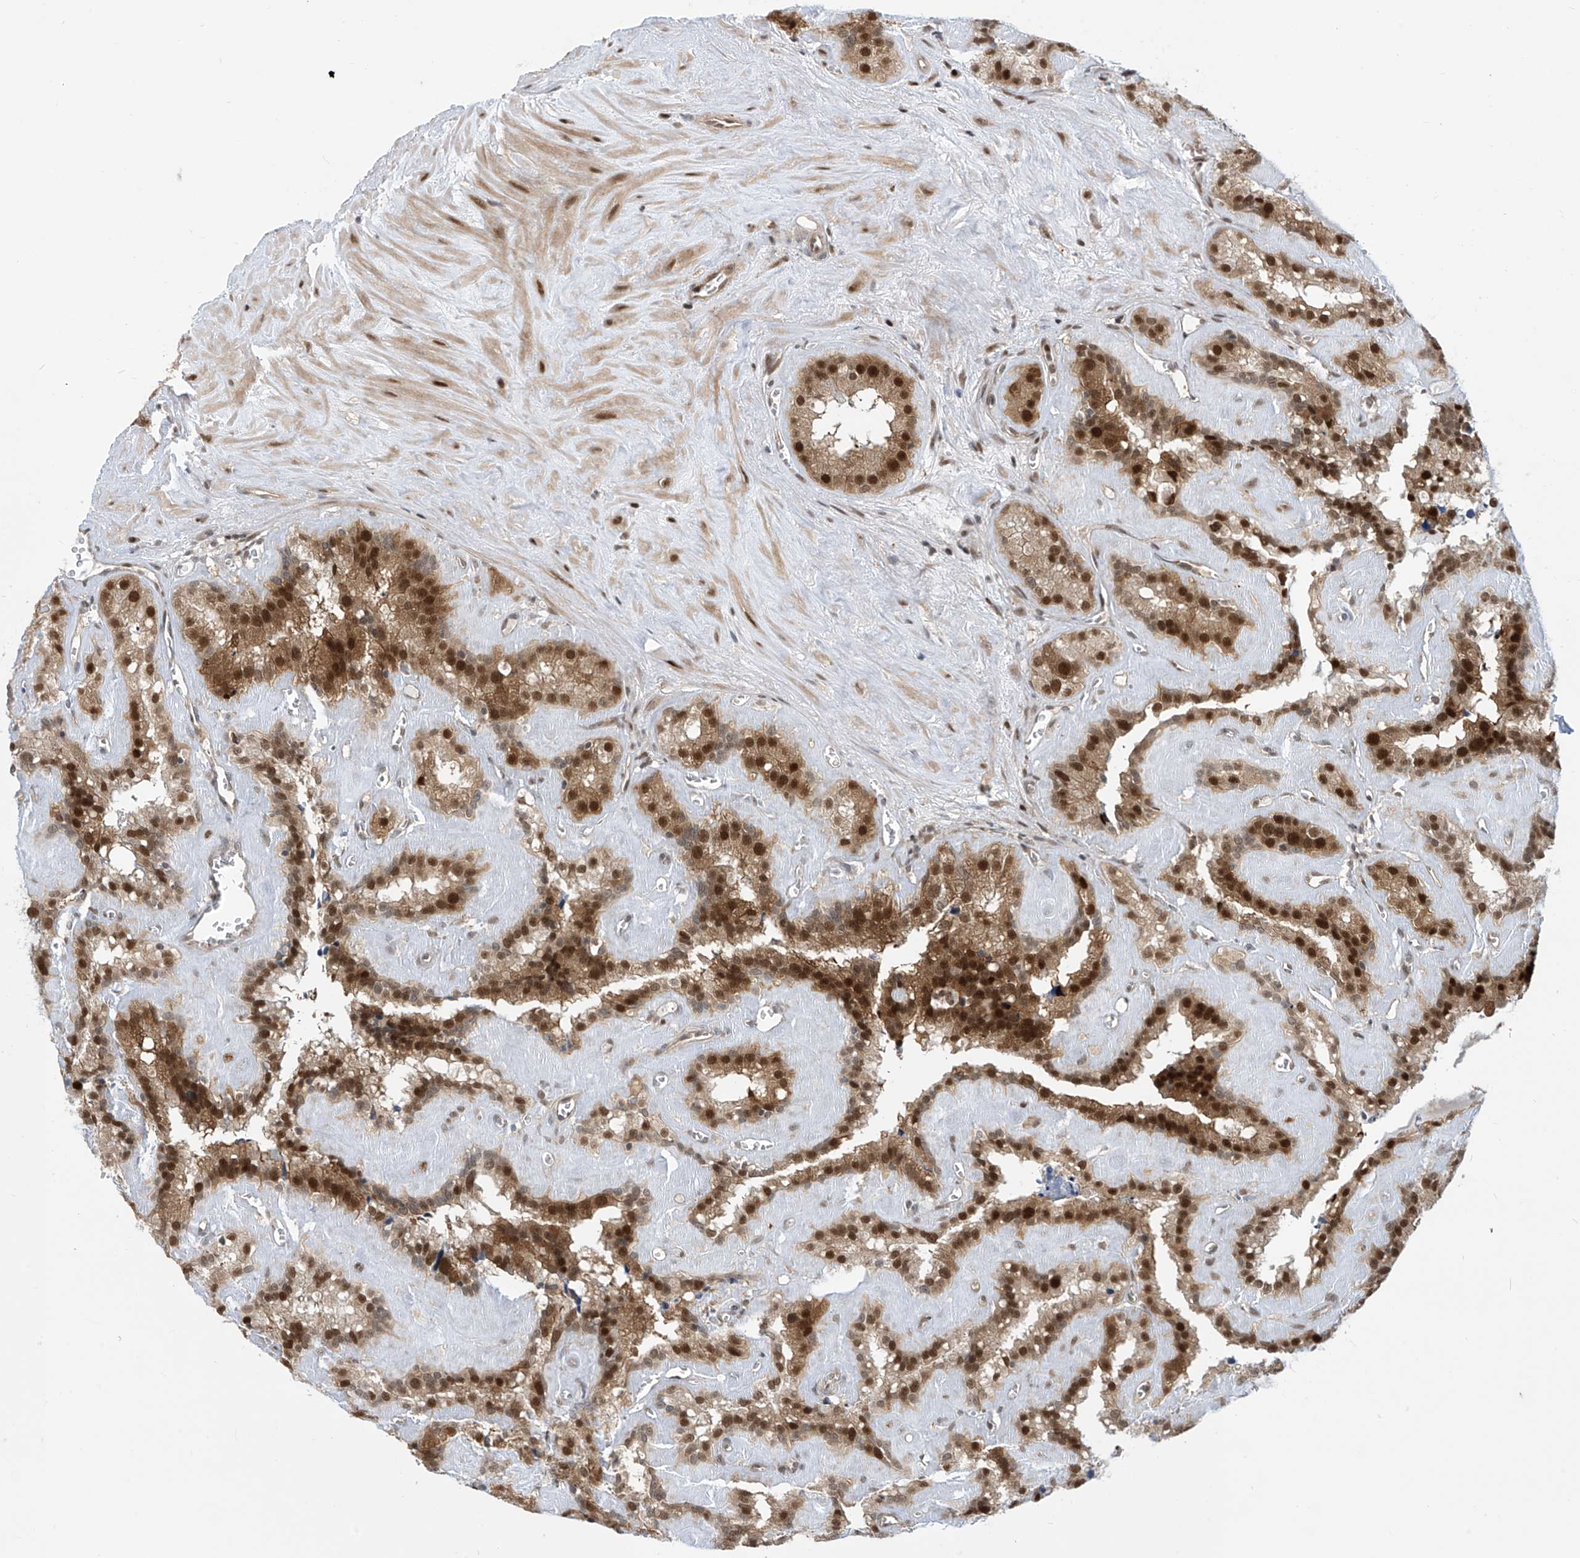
{"staining": {"intensity": "strong", "quantity": "25%-75%", "location": "cytoplasmic/membranous,nuclear"}, "tissue": "seminal vesicle", "cell_type": "Glandular cells", "image_type": "normal", "snomed": [{"axis": "morphology", "description": "Normal tissue, NOS"}, {"axis": "topography", "description": "Prostate"}, {"axis": "topography", "description": "Seminal veicle"}], "caption": "Brown immunohistochemical staining in benign human seminal vesicle reveals strong cytoplasmic/membranous,nuclear staining in about 25%-75% of glandular cells. (DAB (3,3'-diaminobenzidine) IHC, brown staining for protein, blue staining for nuclei).", "gene": "LAGE3", "patient": {"sex": "male", "age": 59}}